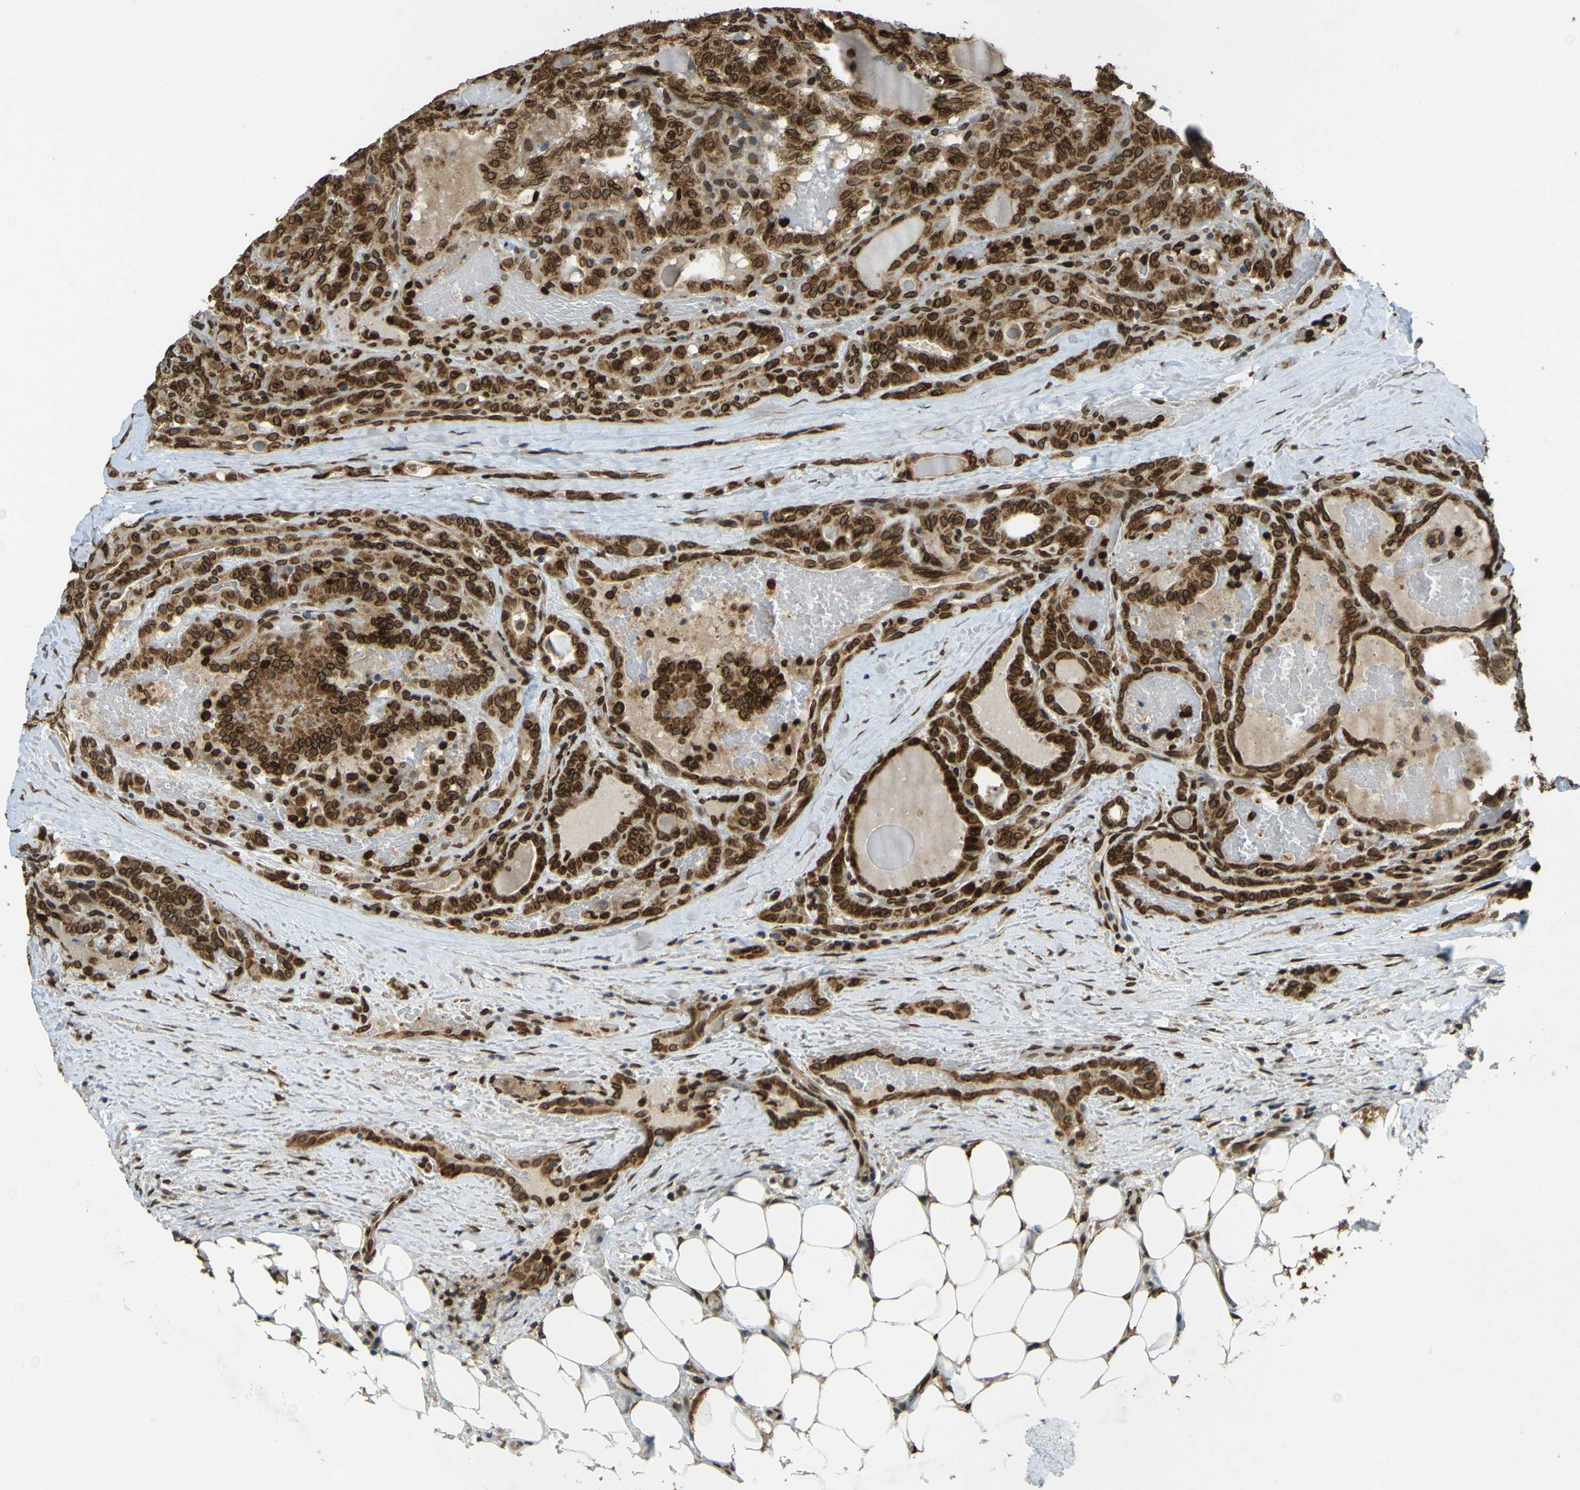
{"staining": {"intensity": "strong", "quantity": ">75%", "location": "cytoplasmic/membranous,nuclear"}, "tissue": "head and neck cancer", "cell_type": "Tumor cells", "image_type": "cancer", "snomed": [{"axis": "morphology", "description": "Squamous cell carcinoma, NOS"}, {"axis": "topography", "description": "Oral tissue"}, {"axis": "topography", "description": "Head-Neck"}], "caption": "This is a micrograph of immunohistochemistry (IHC) staining of head and neck cancer, which shows strong positivity in the cytoplasmic/membranous and nuclear of tumor cells.", "gene": "GALNT1", "patient": {"sex": "female", "age": 50}}